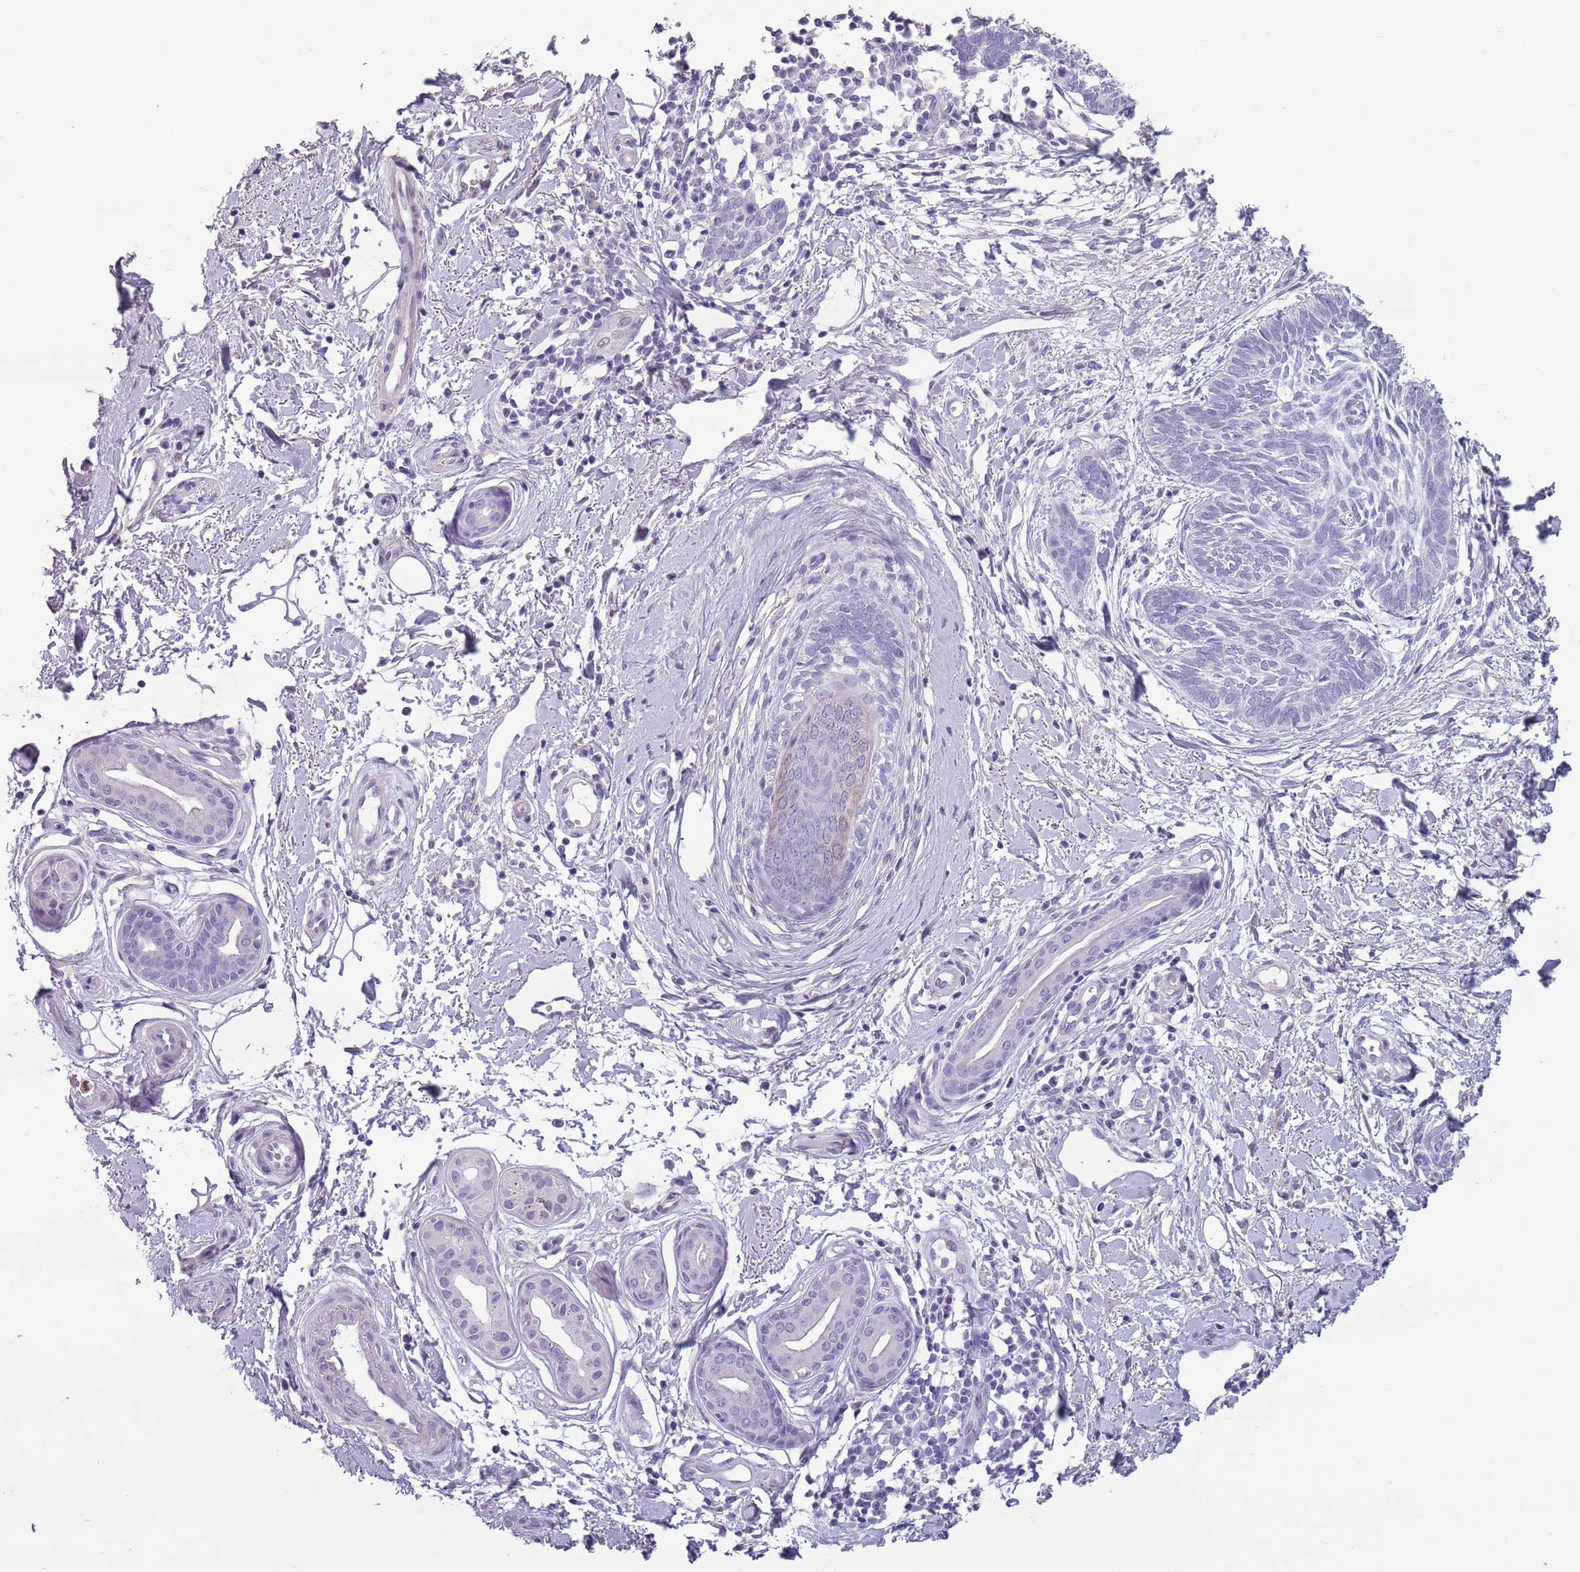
{"staining": {"intensity": "negative", "quantity": "none", "location": "none"}, "tissue": "skin cancer", "cell_type": "Tumor cells", "image_type": "cancer", "snomed": [{"axis": "morphology", "description": "Basal cell carcinoma"}, {"axis": "topography", "description": "Skin"}], "caption": "IHC micrograph of neoplastic tissue: skin cancer (basal cell carcinoma) stained with DAB (3,3'-diaminobenzidine) reveals no significant protein staining in tumor cells.", "gene": "CELF6", "patient": {"sex": "female", "age": 81}}